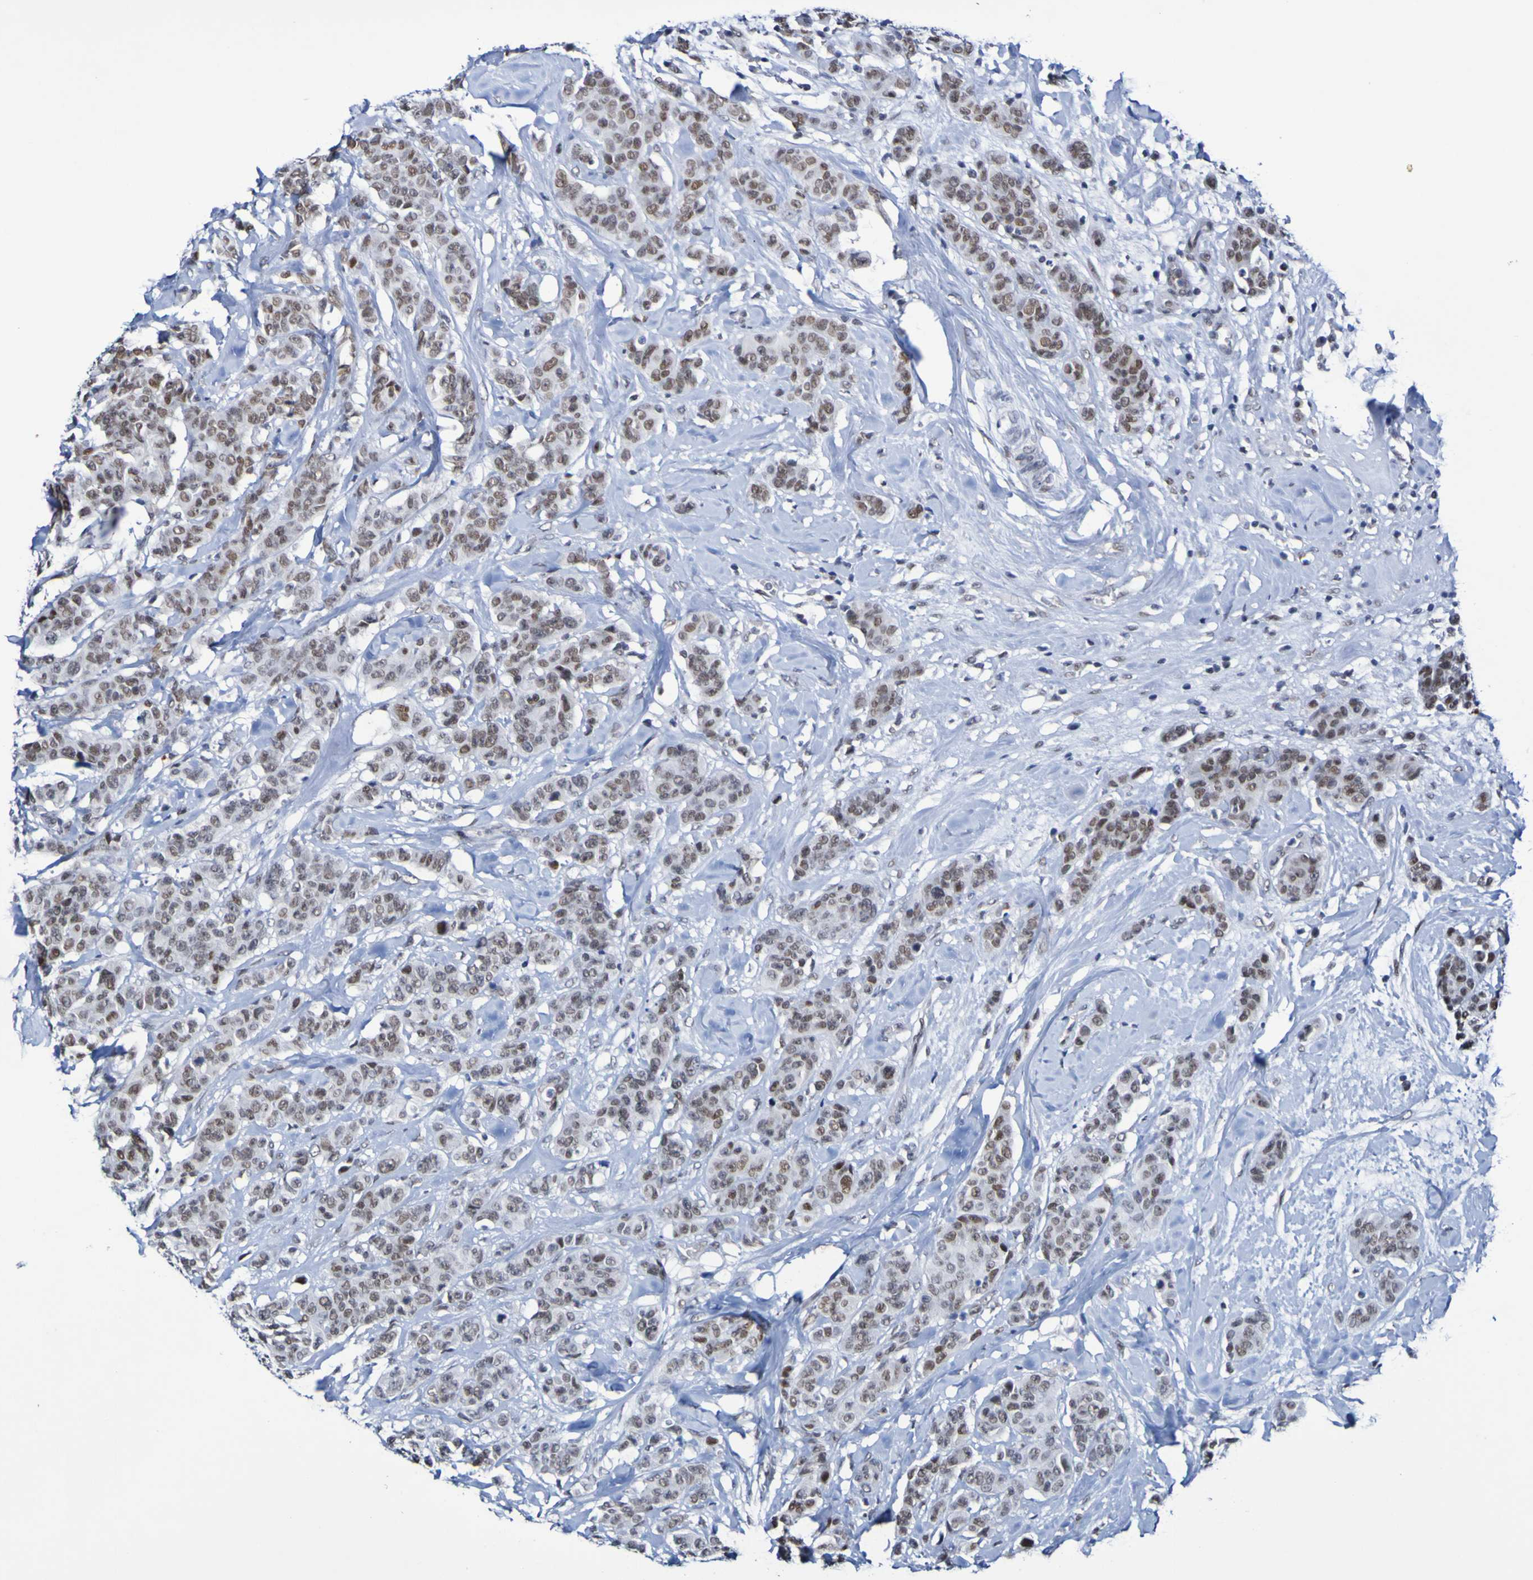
{"staining": {"intensity": "moderate", "quantity": ">75%", "location": "nuclear"}, "tissue": "breast cancer", "cell_type": "Tumor cells", "image_type": "cancer", "snomed": [{"axis": "morphology", "description": "Normal tissue, NOS"}, {"axis": "morphology", "description": "Duct carcinoma"}, {"axis": "topography", "description": "Breast"}], "caption": "Immunohistochemistry of human breast invasive ductal carcinoma reveals medium levels of moderate nuclear staining in about >75% of tumor cells.", "gene": "PCGF1", "patient": {"sex": "female", "age": 40}}